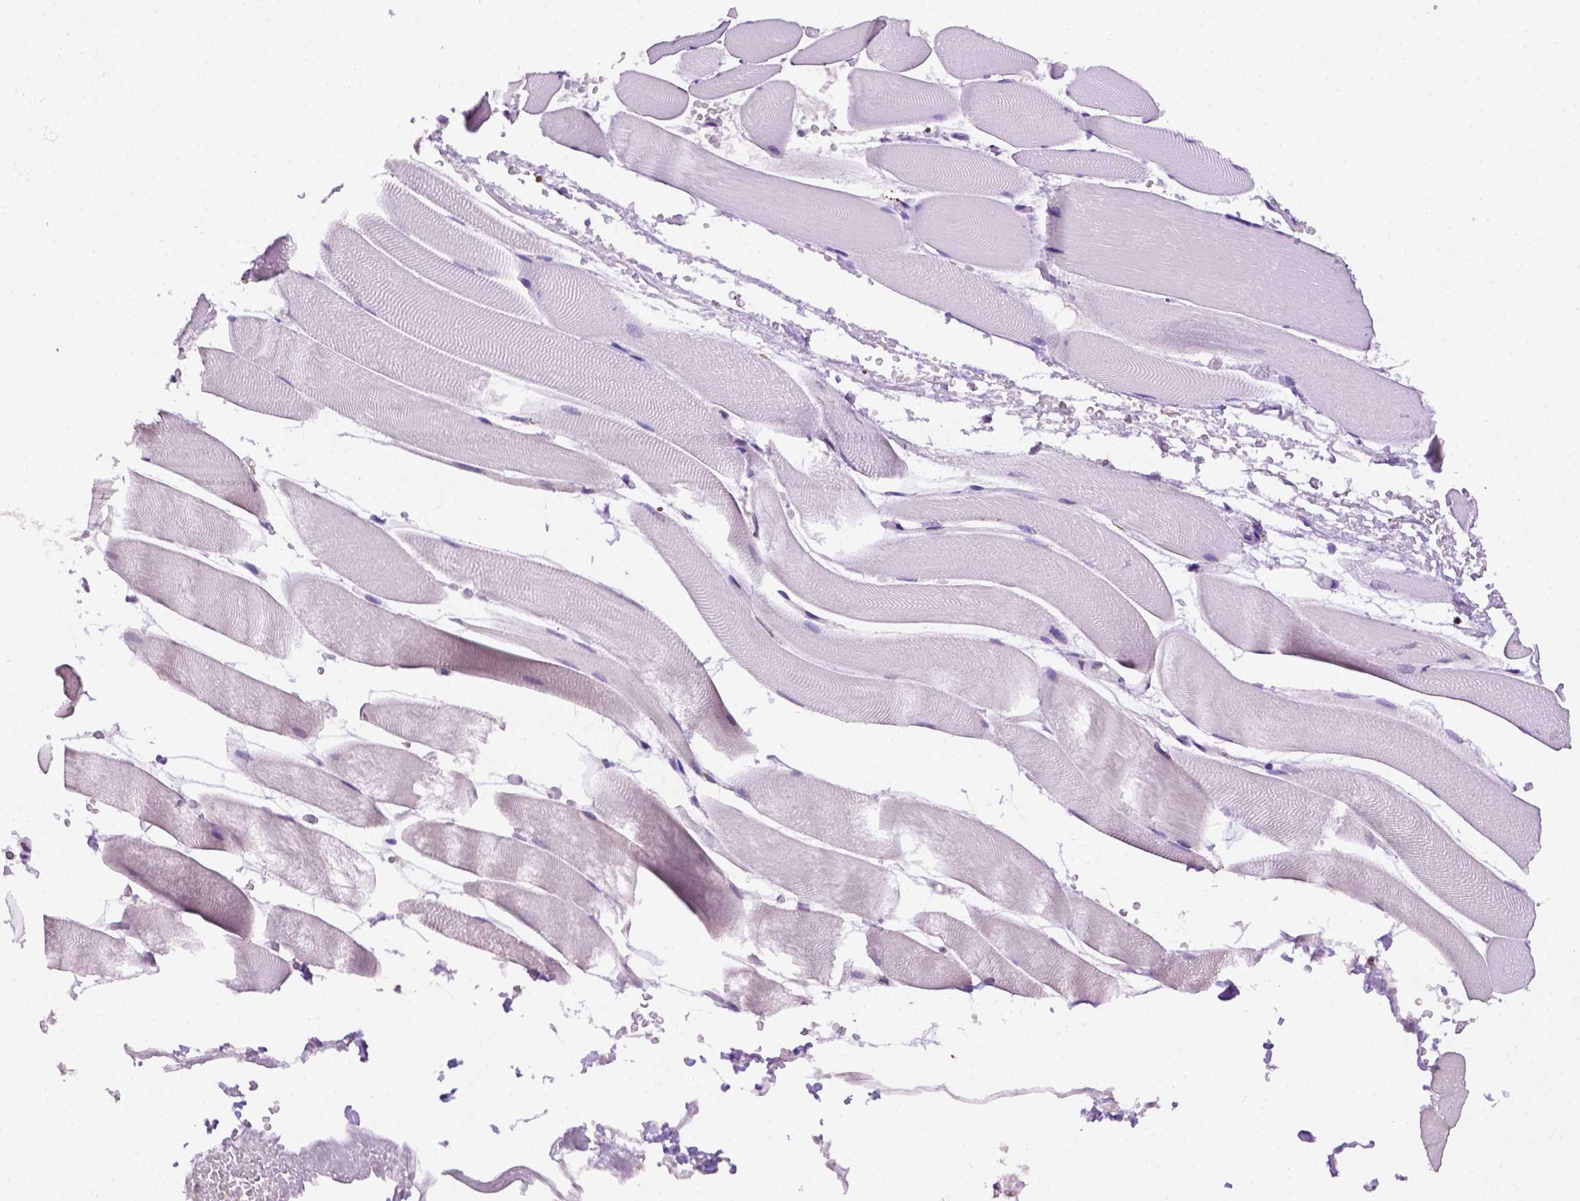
{"staining": {"intensity": "negative", "quantity": "none", "location": "none"}, "tissue": "skeletal muscle", "cell_type": "Myocytes", "image_type": "normal", "snomed": [{"axis": "morphology", "description": "Normal tissue, NOS"}, {"axis": "topography", "description": "Skeletal muscle"}], "caption": "A high-resolution photomicrograph shows IHC staining of normal skeletal muscle, which displays no significant staining in myocytes. (DAB IHC visualized using brightfield microscopy, high magnification).", "gene": "PTPN6", "patient": {"sex": "female", "age": 37}}